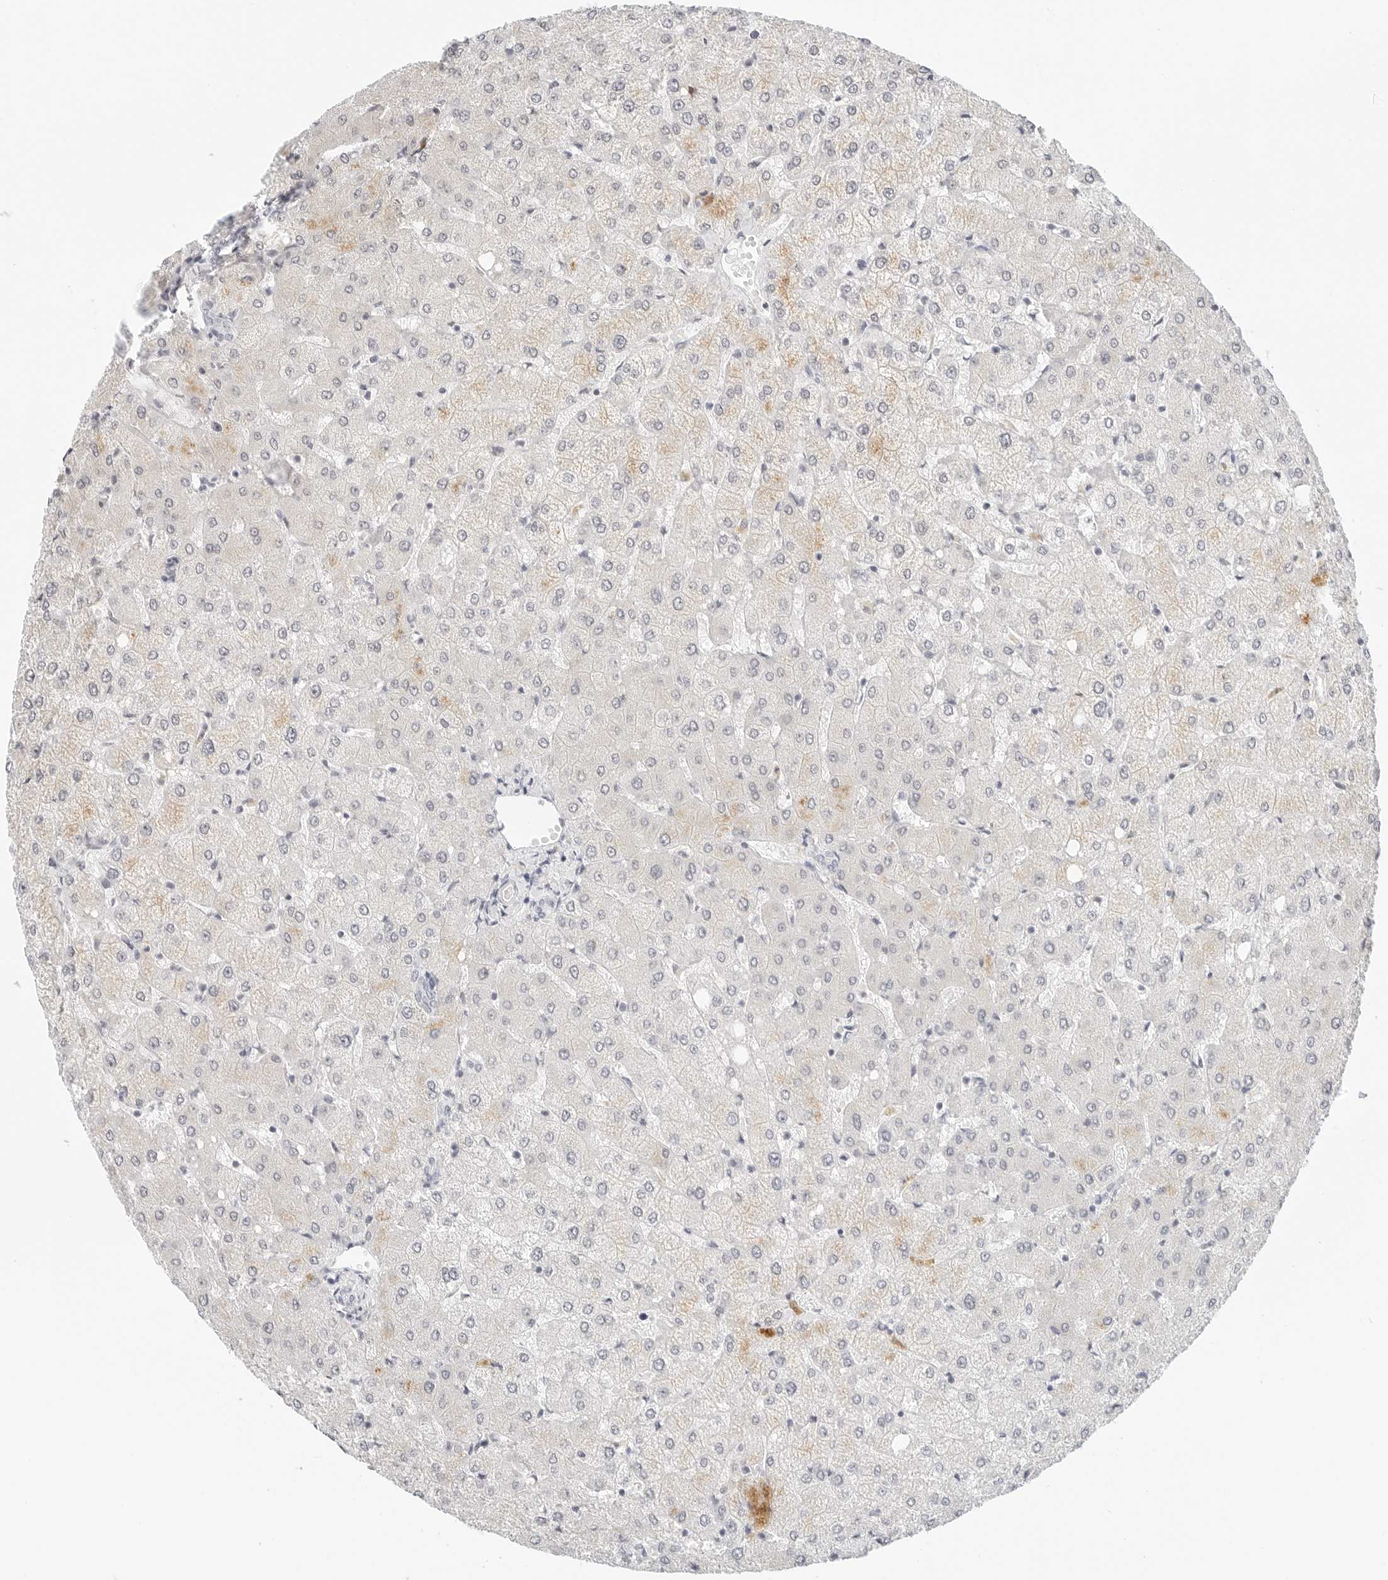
{"staining": {"intensity": "negative", "quantity": "none", "location": "none"}, "tissue": "liver", "cell_type": "Cholangiocytes", "image_type": "normal", "snomed": [{"axis": "morphology", "description": "Normal tissue, NOS"}, {"axis": "topography", "description": "Liver"}], "caption": "This is an IHC histopathology image of normal liver. There is no expression in cholangiocytes.", "gene": "PARP10", "patient": {"sex": "female", "age": 54}}